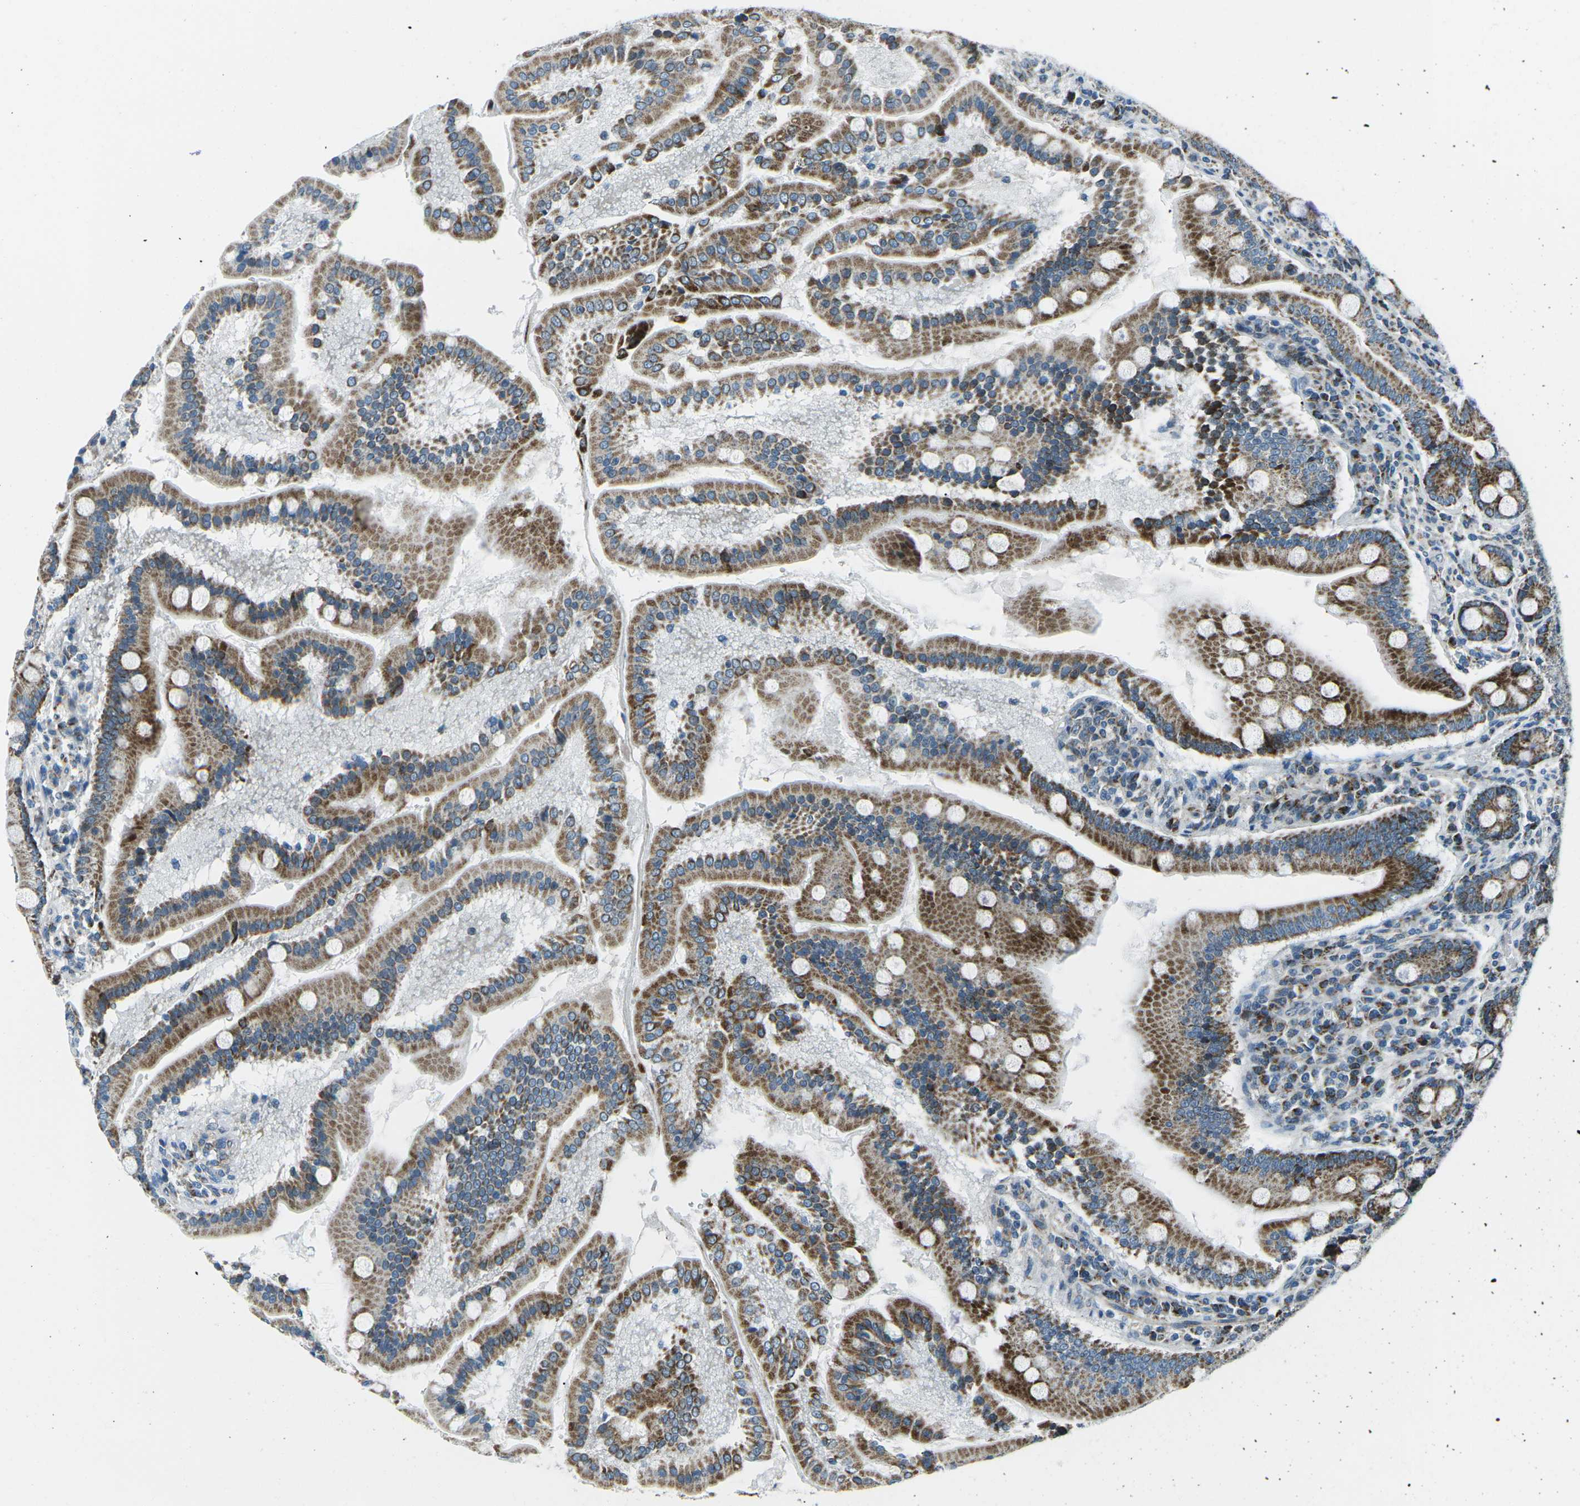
{"staining": {"intensity": "strong", "quantity": ">75%", "location": "cytoplasmic/membranous"}, "tissue": "duodenum", "cell_type": "Glandular cells", "image_type": "normal", "snomed": [{"axis": "morphology", "description": "Normal tissue, NOS"}, {"axis": "topography", "description": "Duodenum"}], "caption": "Immunohistochemical staining of normal human duodenum displays high levels of strong cytoplasmic/membranous staining in about >75% of glandular cells. (Stains: DAB in brown, nuclei in blue, Microscopy: brightfield microscopy at high magnification).", "gene": "RFESD", "patient": {"sex": "male", "age": 50}}